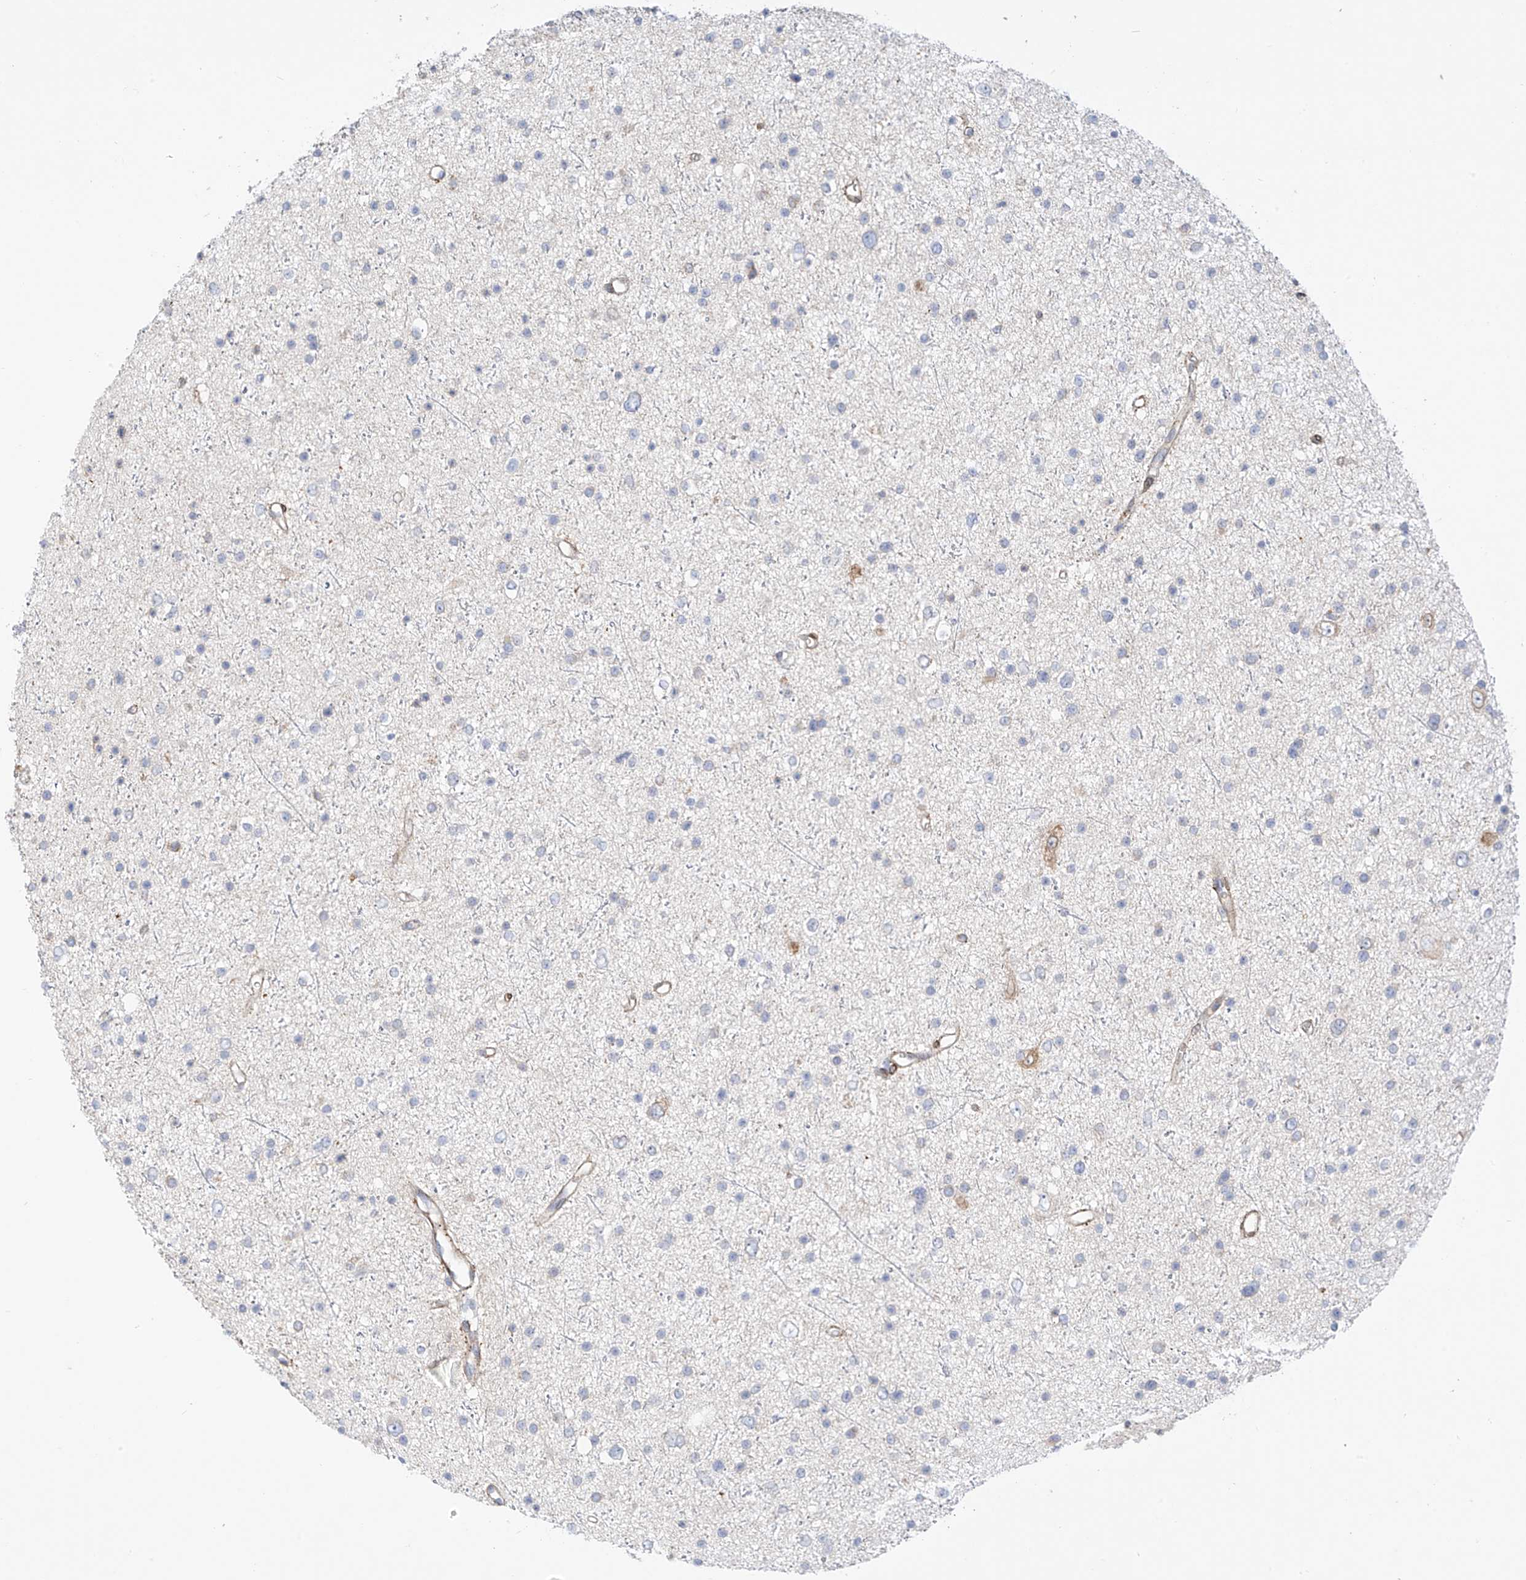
{"staining": {"intensity": "negative", "quantity": "none", "location": "none"}, "tissue": "glioma", "cell_type": "Tumor cells", "image_type": "cancer", "snomed": [{"axis": "morphology", "description": "Glioma, malignant, Low grade"}, {"axis": "topography", "description": "Brain"}], "caption": "Immunohistochemical staining of human glioma reveals no significant positivity in tumor cells.", "gene": "PCYOX1", "patient": {"sex": "female", "age": 37}}